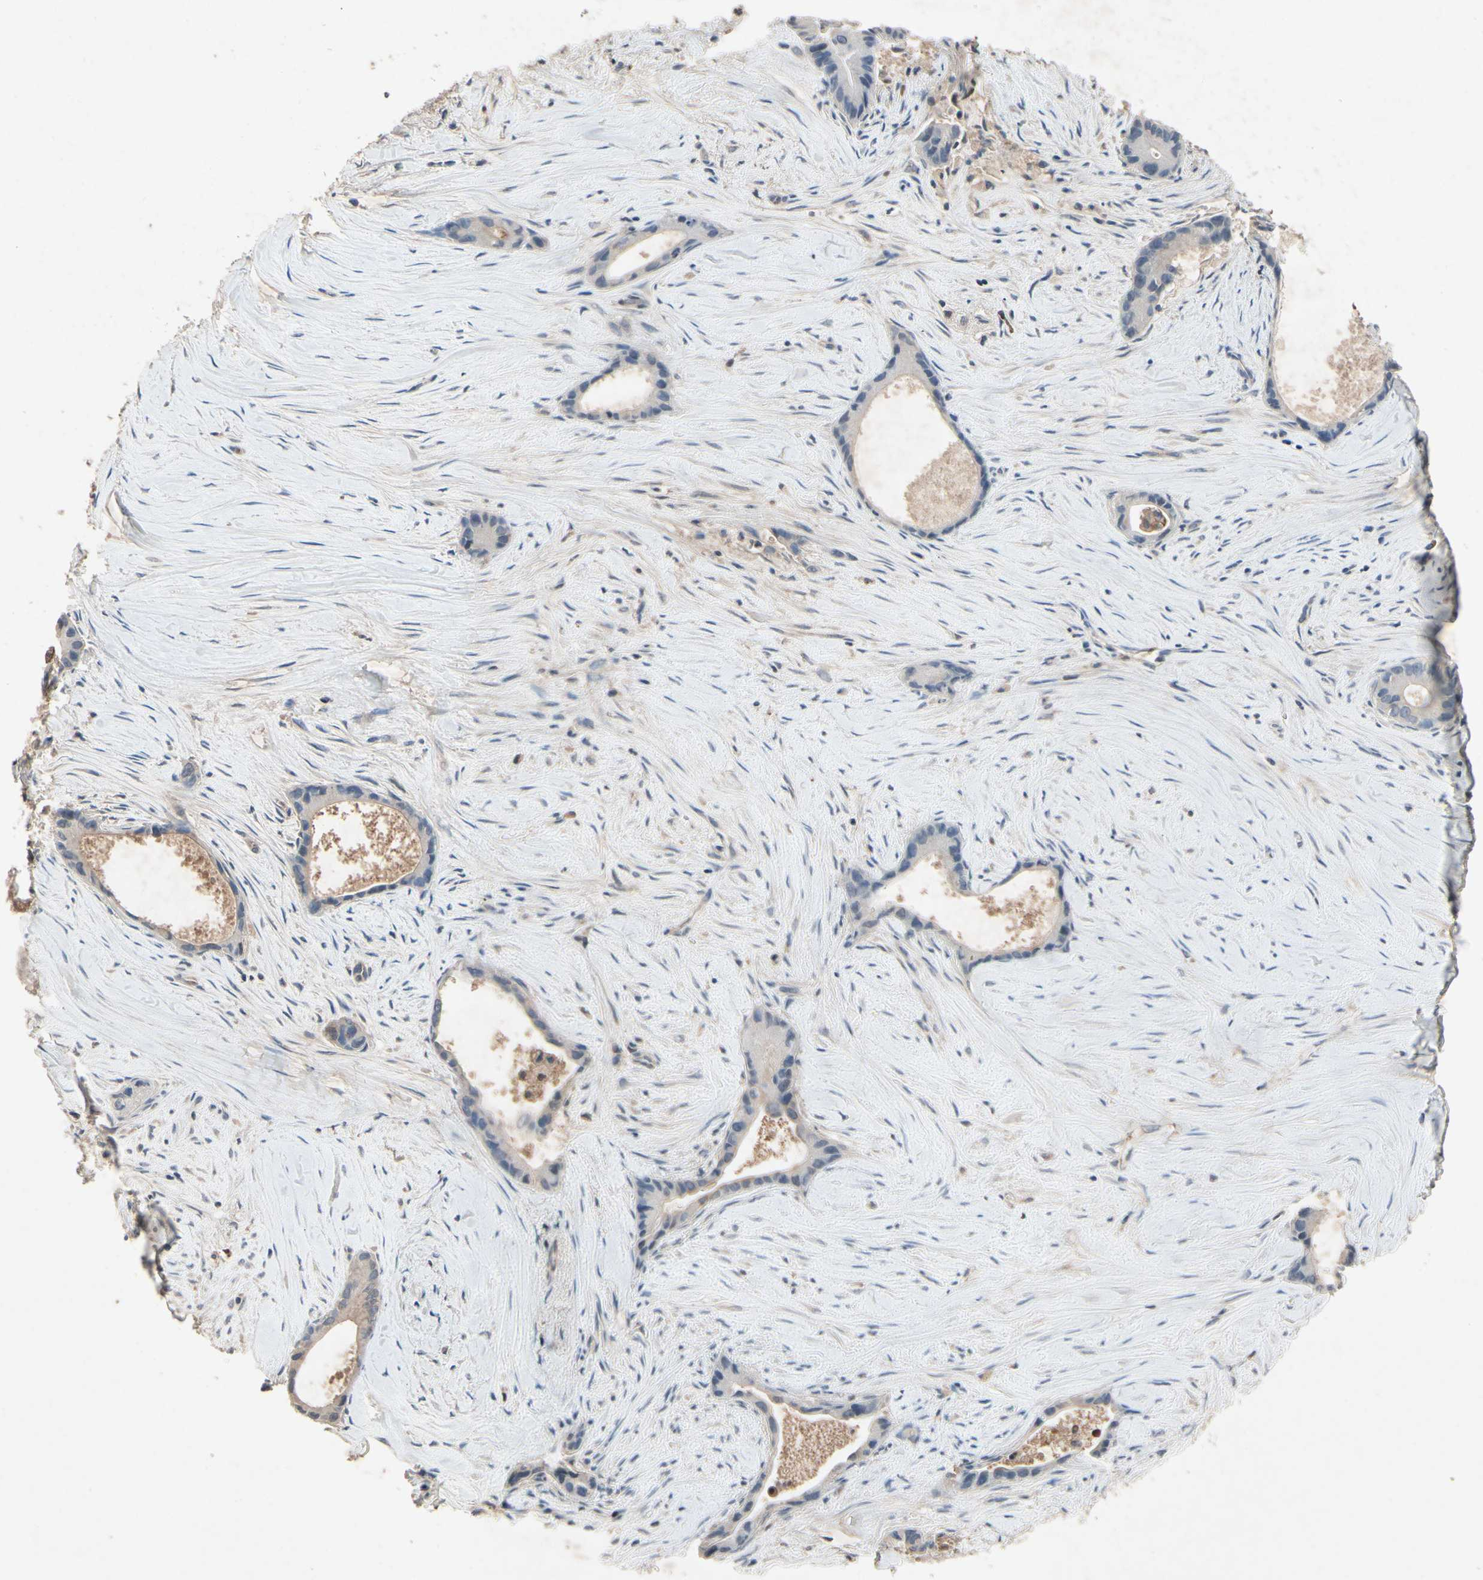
{"staining": {"intensity": "weak", "quantity": "<25%", "location": "cytoplasmic/membranous"}, "tissue": "liver cancer", "cell_type": "Tumor cells", "image_type": "cancer", "snomed": [{"axis": "morphology", "description": "Cholangiocarcinoma"}, {"axis": "topography", "description": "Liver"}], "caption": "Micrograph shows no significant protein positivity in tumor cells of liver cancer.", "gene": "IL1RL1", "patient": {"sex": "female", "age": 55}}